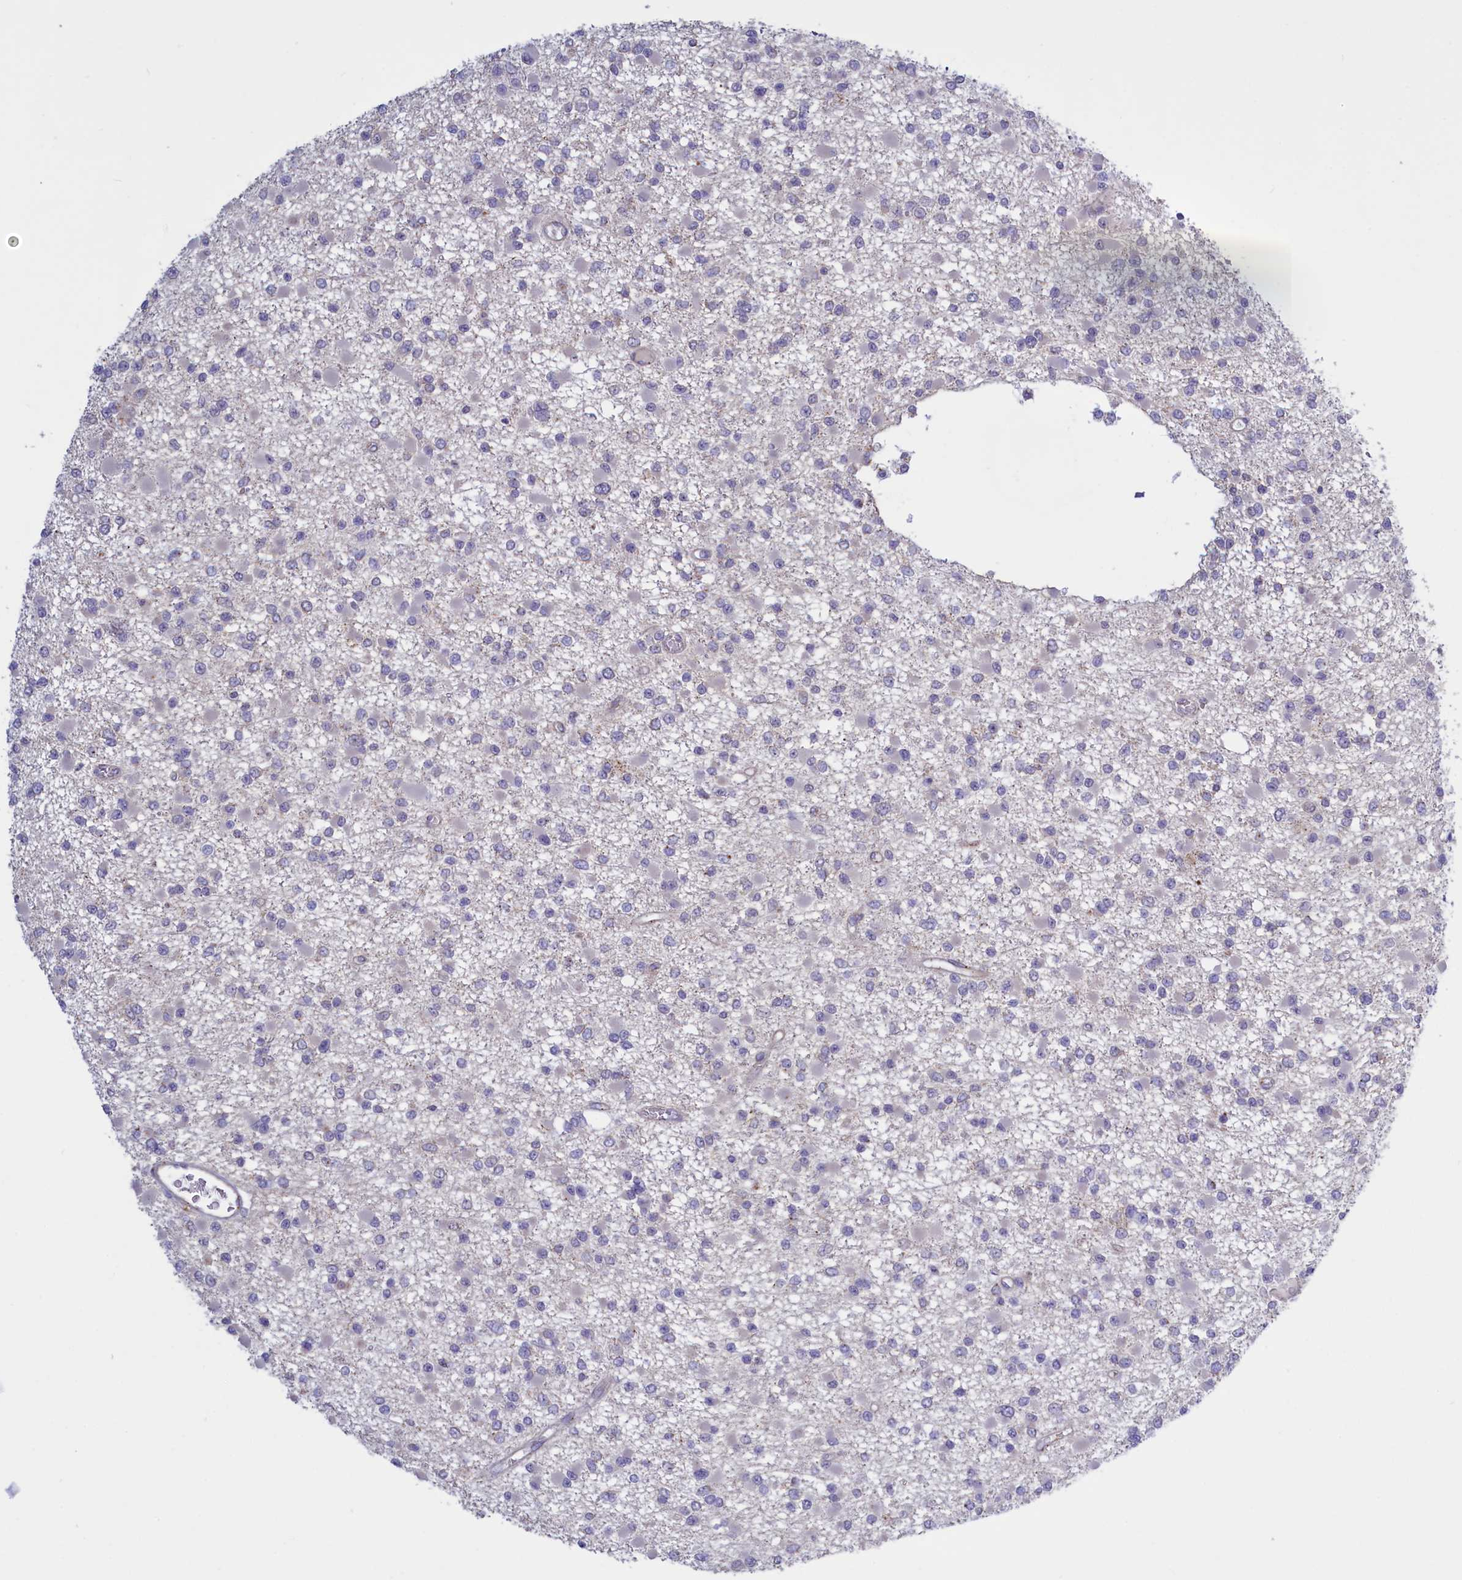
{"staining": {"intensity": "negative", "quantity": "none", "location": "none"}, "tissue": "glioma", "cell_type": "Tumor cells", "image_type": "cancer", "snomed": [{"axis": "morphology", "description": "Glioma, malignant, Low grade"}, {"axis": "topography", "description": "Brain"}], "caption": "Protein analysis of glioma exhibits no significant positivity in tumor cells. Brightfield microscopy of immunohistochemistry (IHC) stained with DAB (brown) and hematoxylin (blue), captured at high magnification.", "gene": "HYKK", "patient": {"sex": "female", "age": 22}}